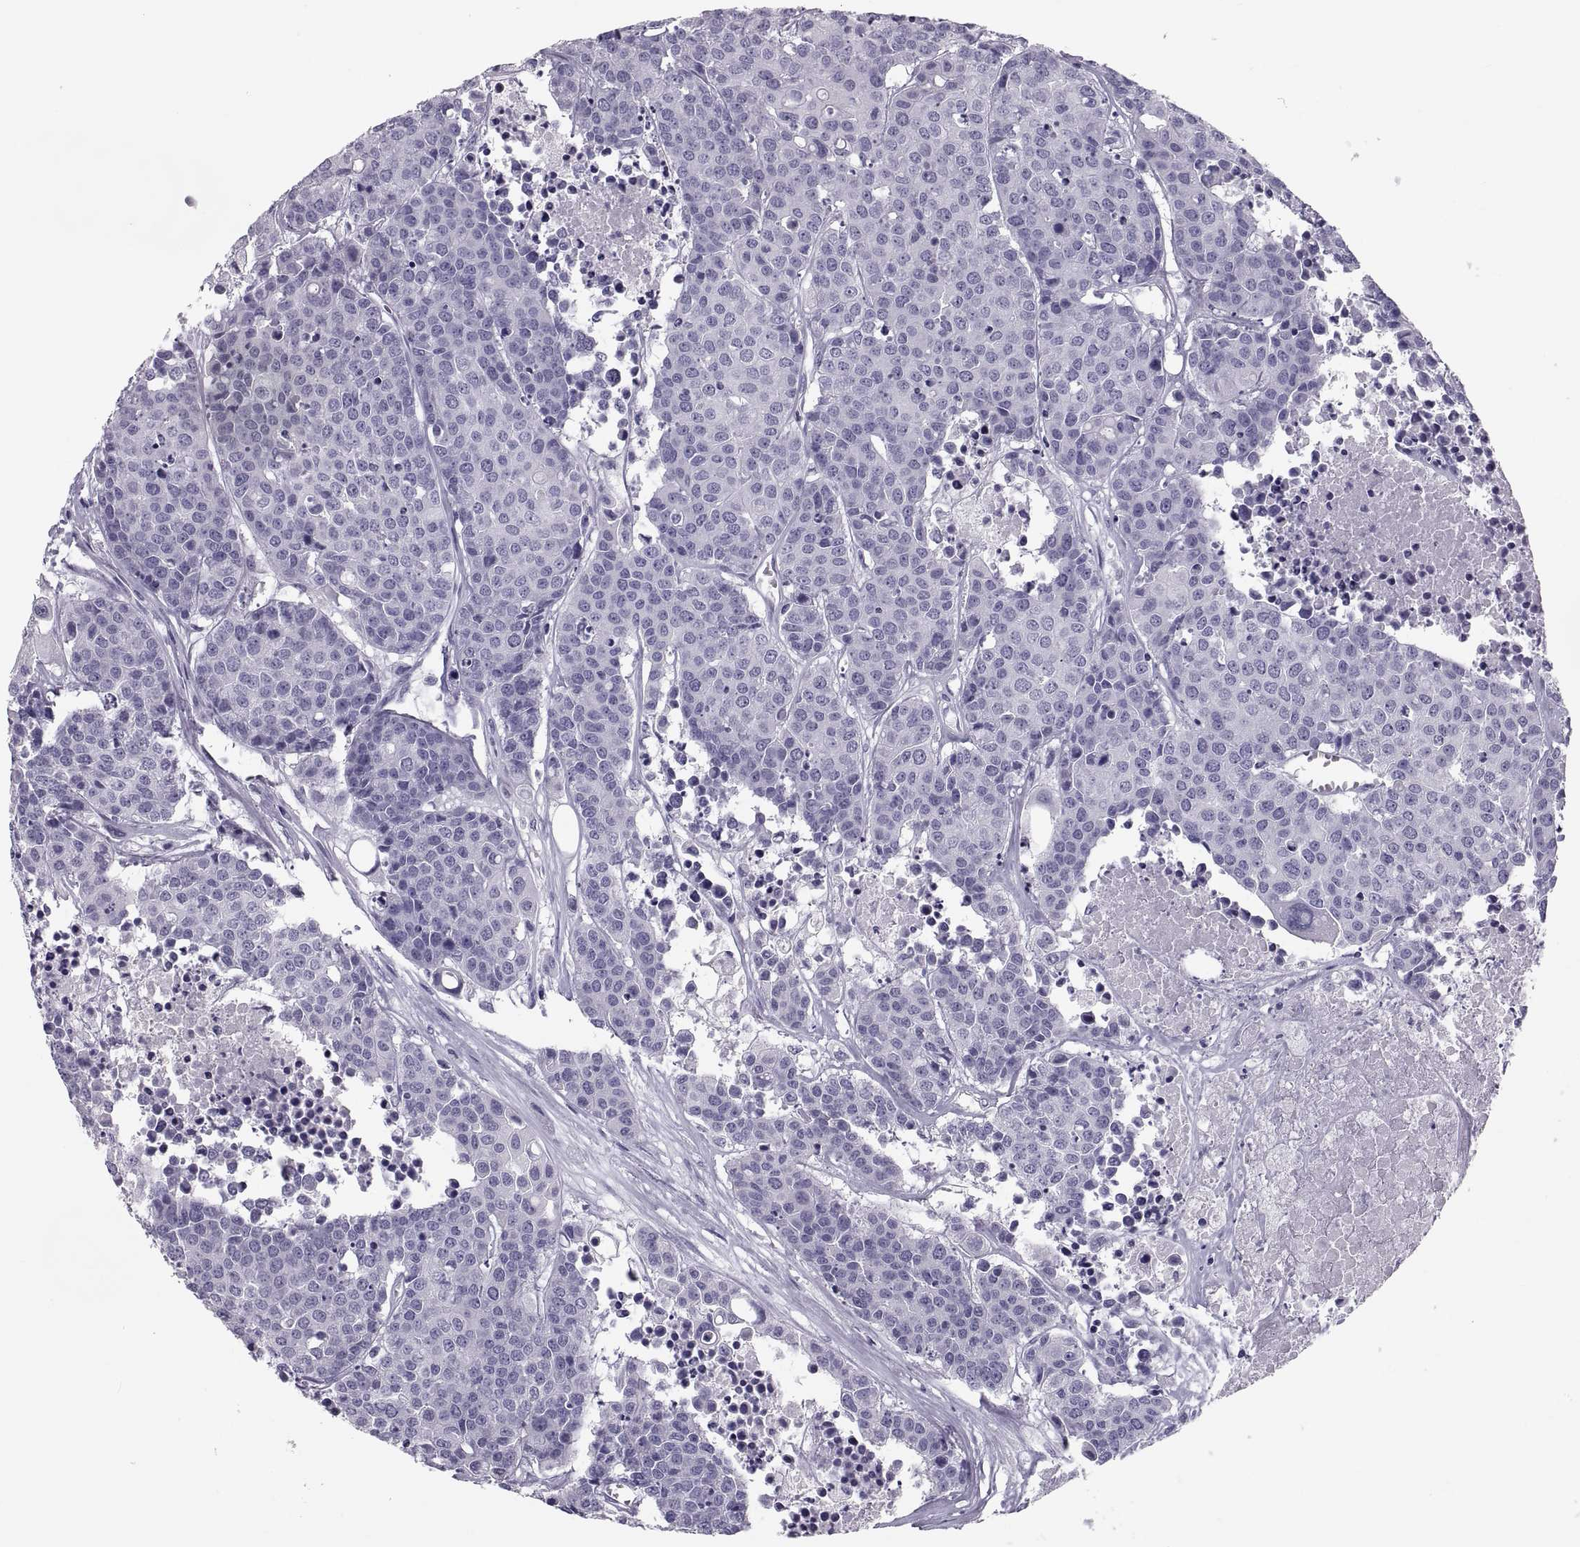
{"staining": {"intensity": "negative", "quantity": "none", "location": "none"}, "tissue": "carcinoid", "cell_type": "Tumor cells", "image_type": "cancer", "snomed": [{"axis": "morphology", "description": "Carcinoid, malignant, NOS"}, {"axis": "topography", "description": "Colon"}], "caption": "Immunohistochemistry (IHC) of carcinoid reveals no staining in tumor cells.", "gene": "CRISP1", "patient": {"sex": "male", "age": 81}}